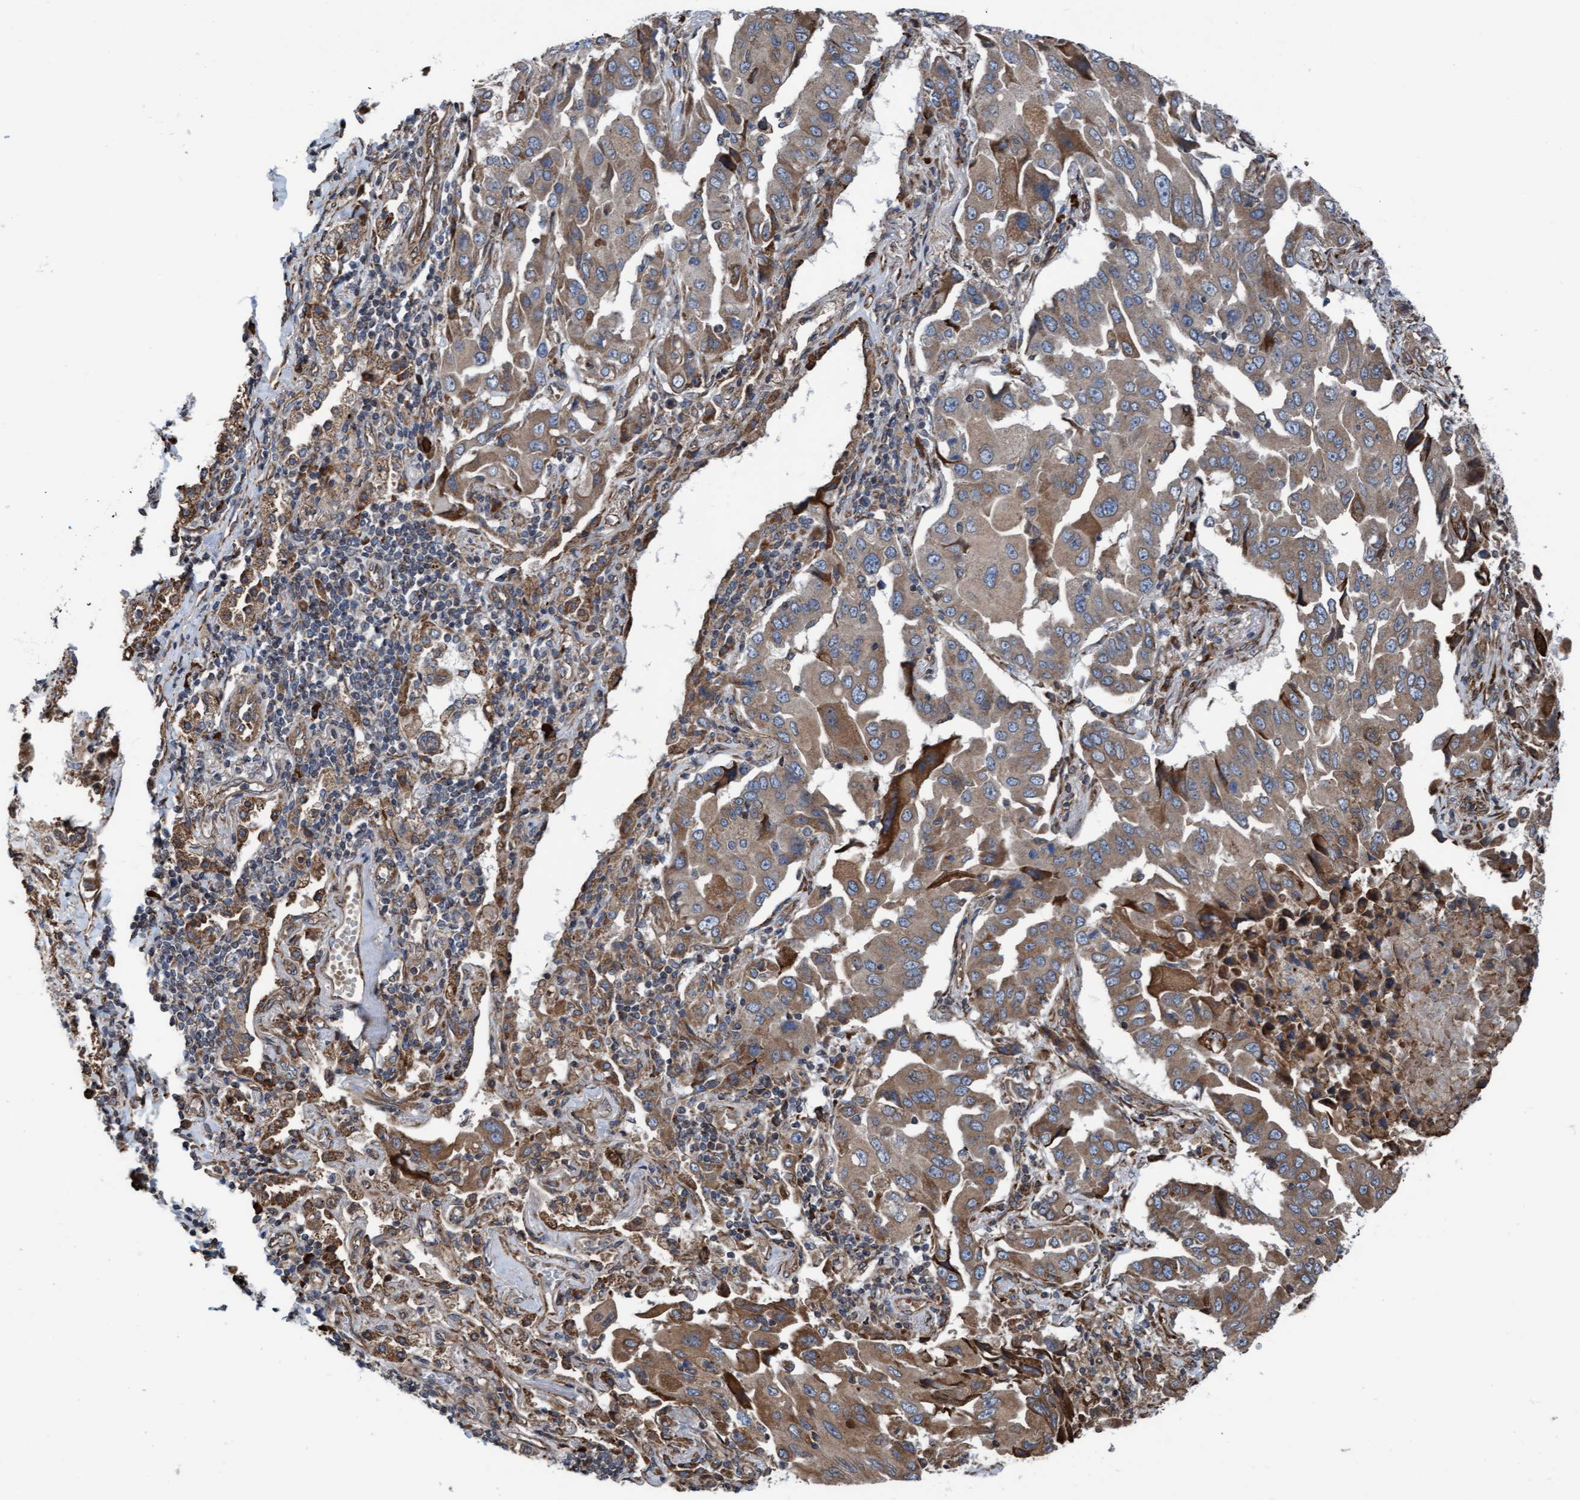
{"staining": {"intensity": "moderate", "quantity": ">75%", "location": "cytoplasmic/membranous"}, "tissue": "lung cancer", "cell_type": "Tumor cells", "image_type": "cancer", "snomed": [{"axis": "morphology", "description": "Adenocarcinoma, NOS"}, {"axis": "topography", "description": "Lung"}], "caption": "Immunohistochemistry (IHC) staining of lung cancer (adenocarcinoma), which reveals medium levels of moderate cytoplasmic/membranous staining in approximately >75% of tumor cells indicating moderate cytoplasmic/membranous protein positivity. The staining was performed using DAB (brown) for protein detection and nuclei were counterstained in hematoxylin (blue).", "gene": "RAP1GAP2", "patient": {"sex": "female", "age": 65}}